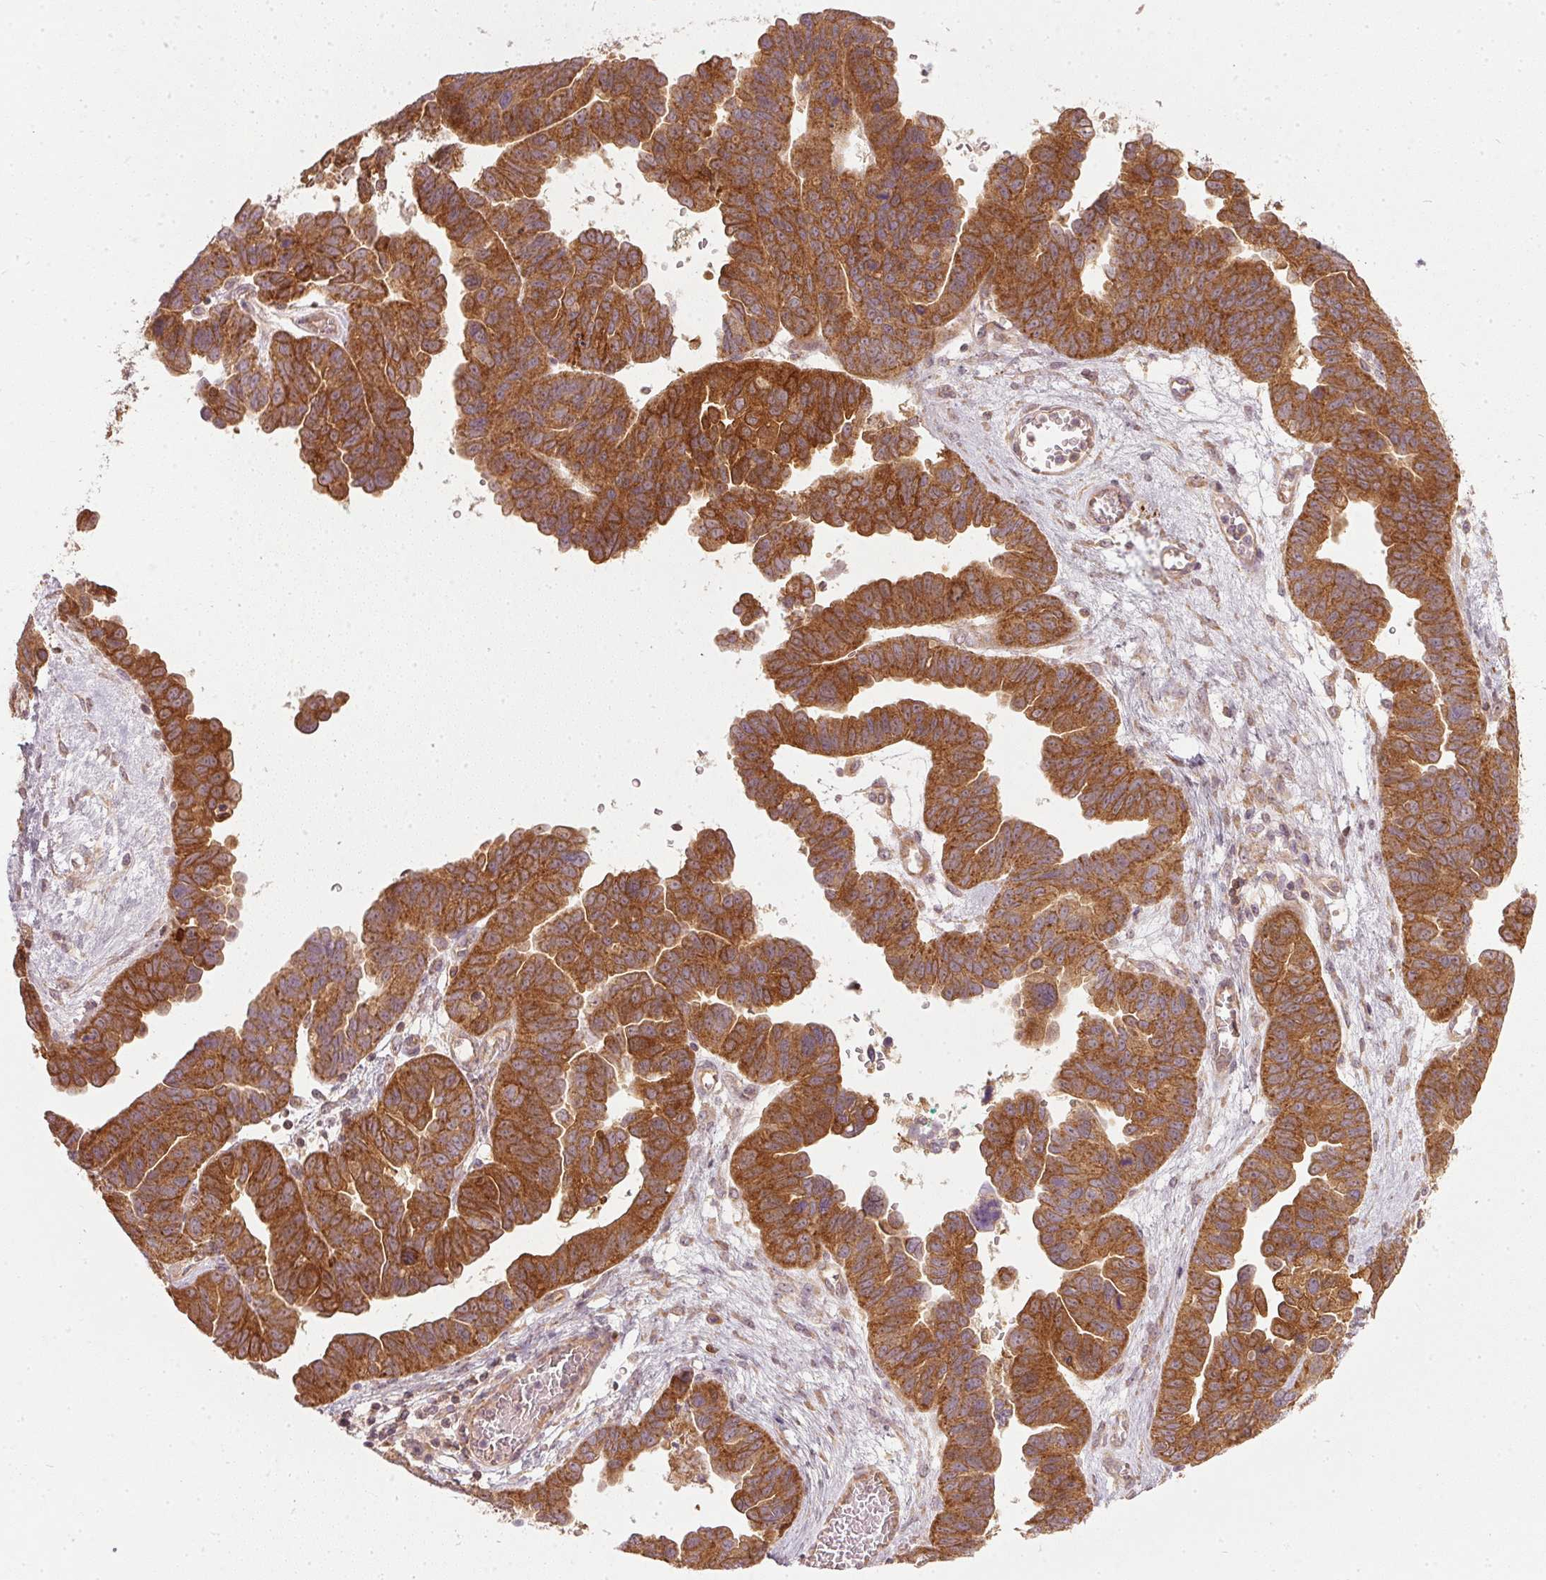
{"staining": {"intensity": "strong", "quantity": ">75%", "location": "cytoplasmic/membranous"}, "tissue": "ovarian cancer", "cell_type": "Tumor cells", "image_type": "cancer", "snomed": [{"axis": "morphology", "description": "Cystadenocarcinoma, serous, NOS"}, {"axis": "topography", "description": "Ovary"}], "caption": "Protein expression by immunohistochemistry reveals strong cytoplasmic/membranous positivity in about >75% of tumor cells in ovarian cancer (serous cystadenocarcinoma).", "gene": "NADK2", "patient": {"sex": "female", "age": 64}}